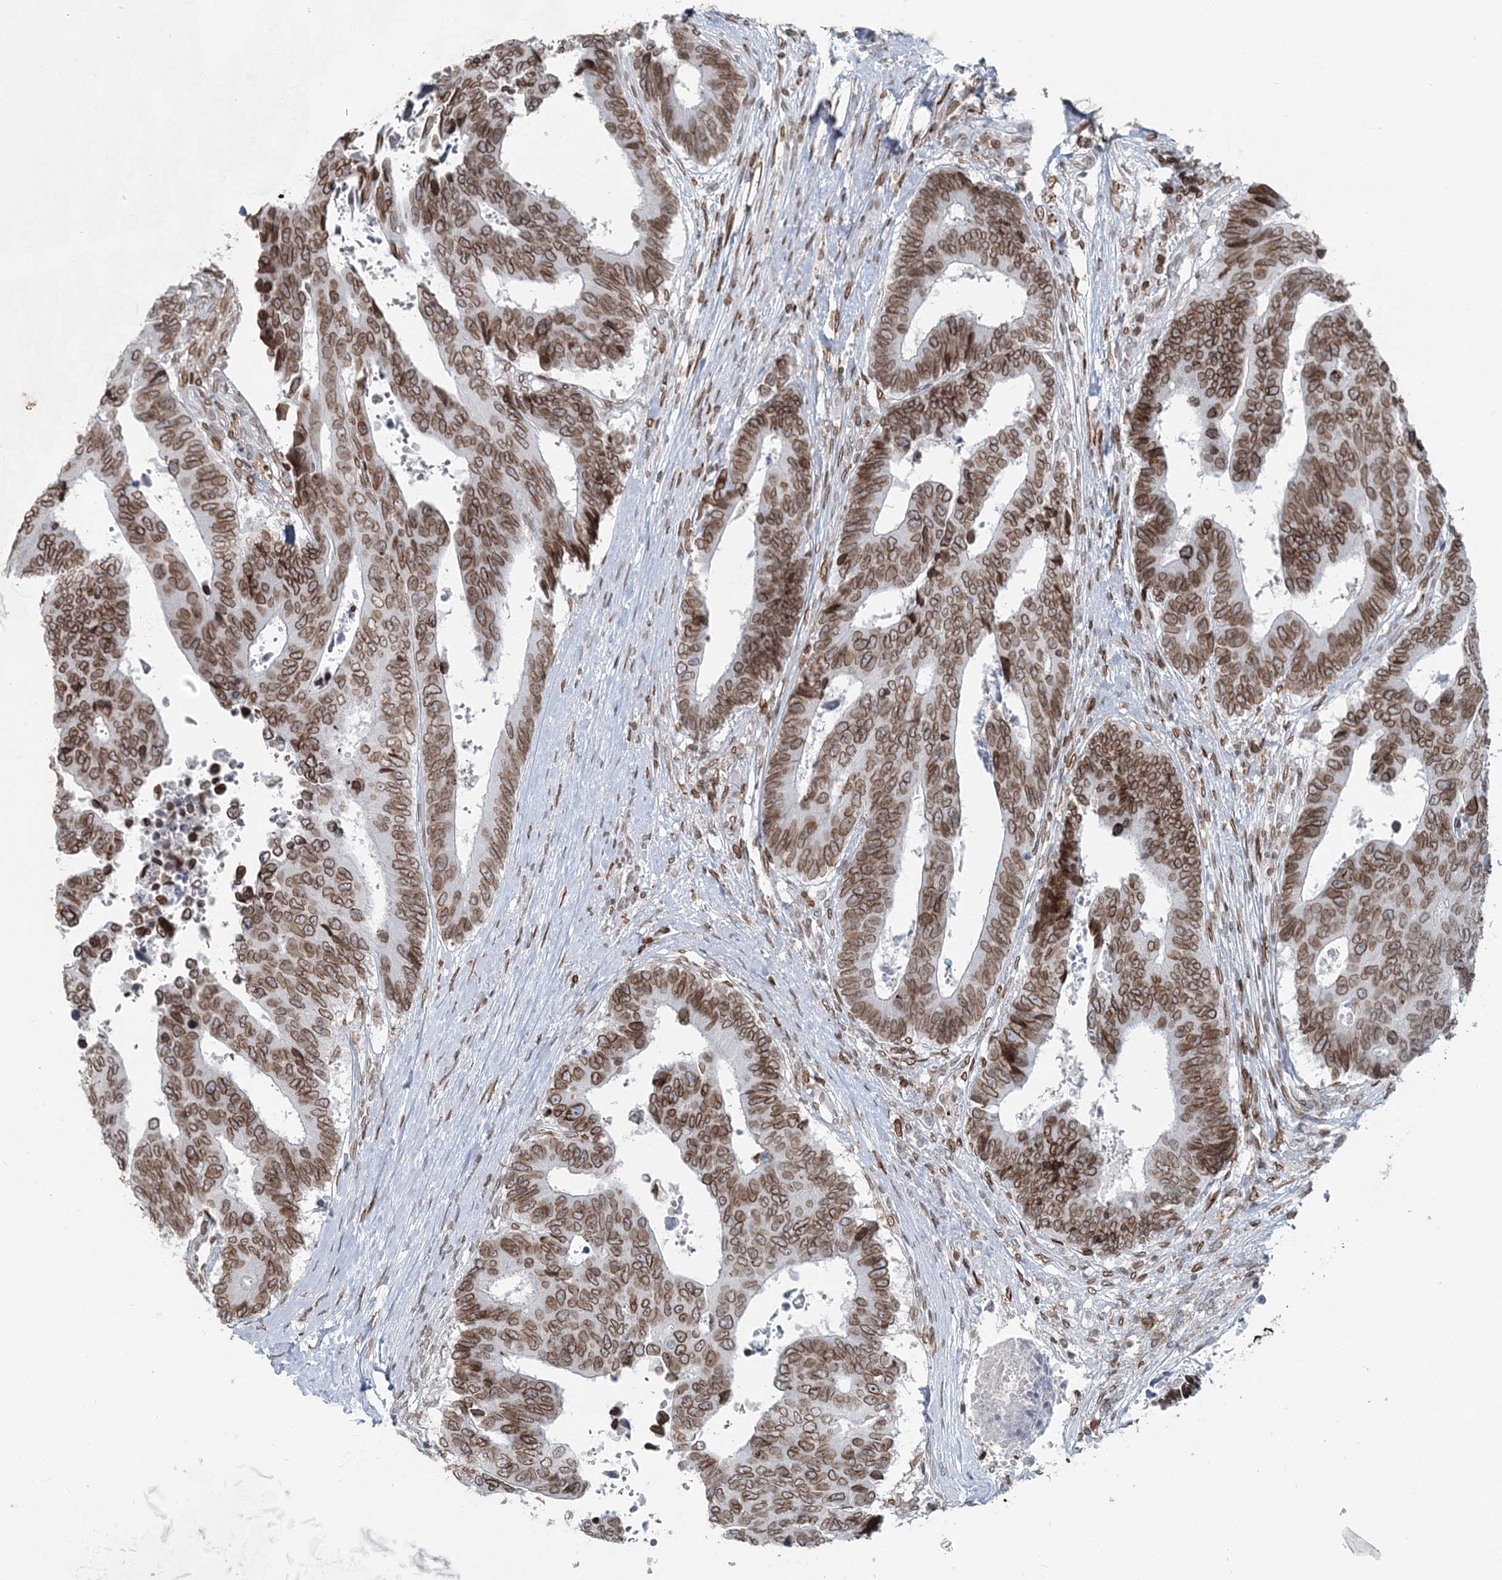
{"staining": {"intensity": "moderate", "quantity": ">75%", "location": "cytoplasmic/membranous,nuclear"}, "tissue": "colorectal cancer", "cell_type": "Tumor cells", "image_type": "cancer", "snomed": [{"axis": "morphology", "description": "Adenocarcinoma, NOS"}, {"axis": "topography", "description": "Rectum"}], "caption": "Moderate cytoplasmic/membranous and nuclear staining for a protein is identified in about >75% of tumor cells of colorectal cancer using immunohistochemistry (IHC).", "gene": "GJD4", "patient": {"sex": "male", "age": 84}}